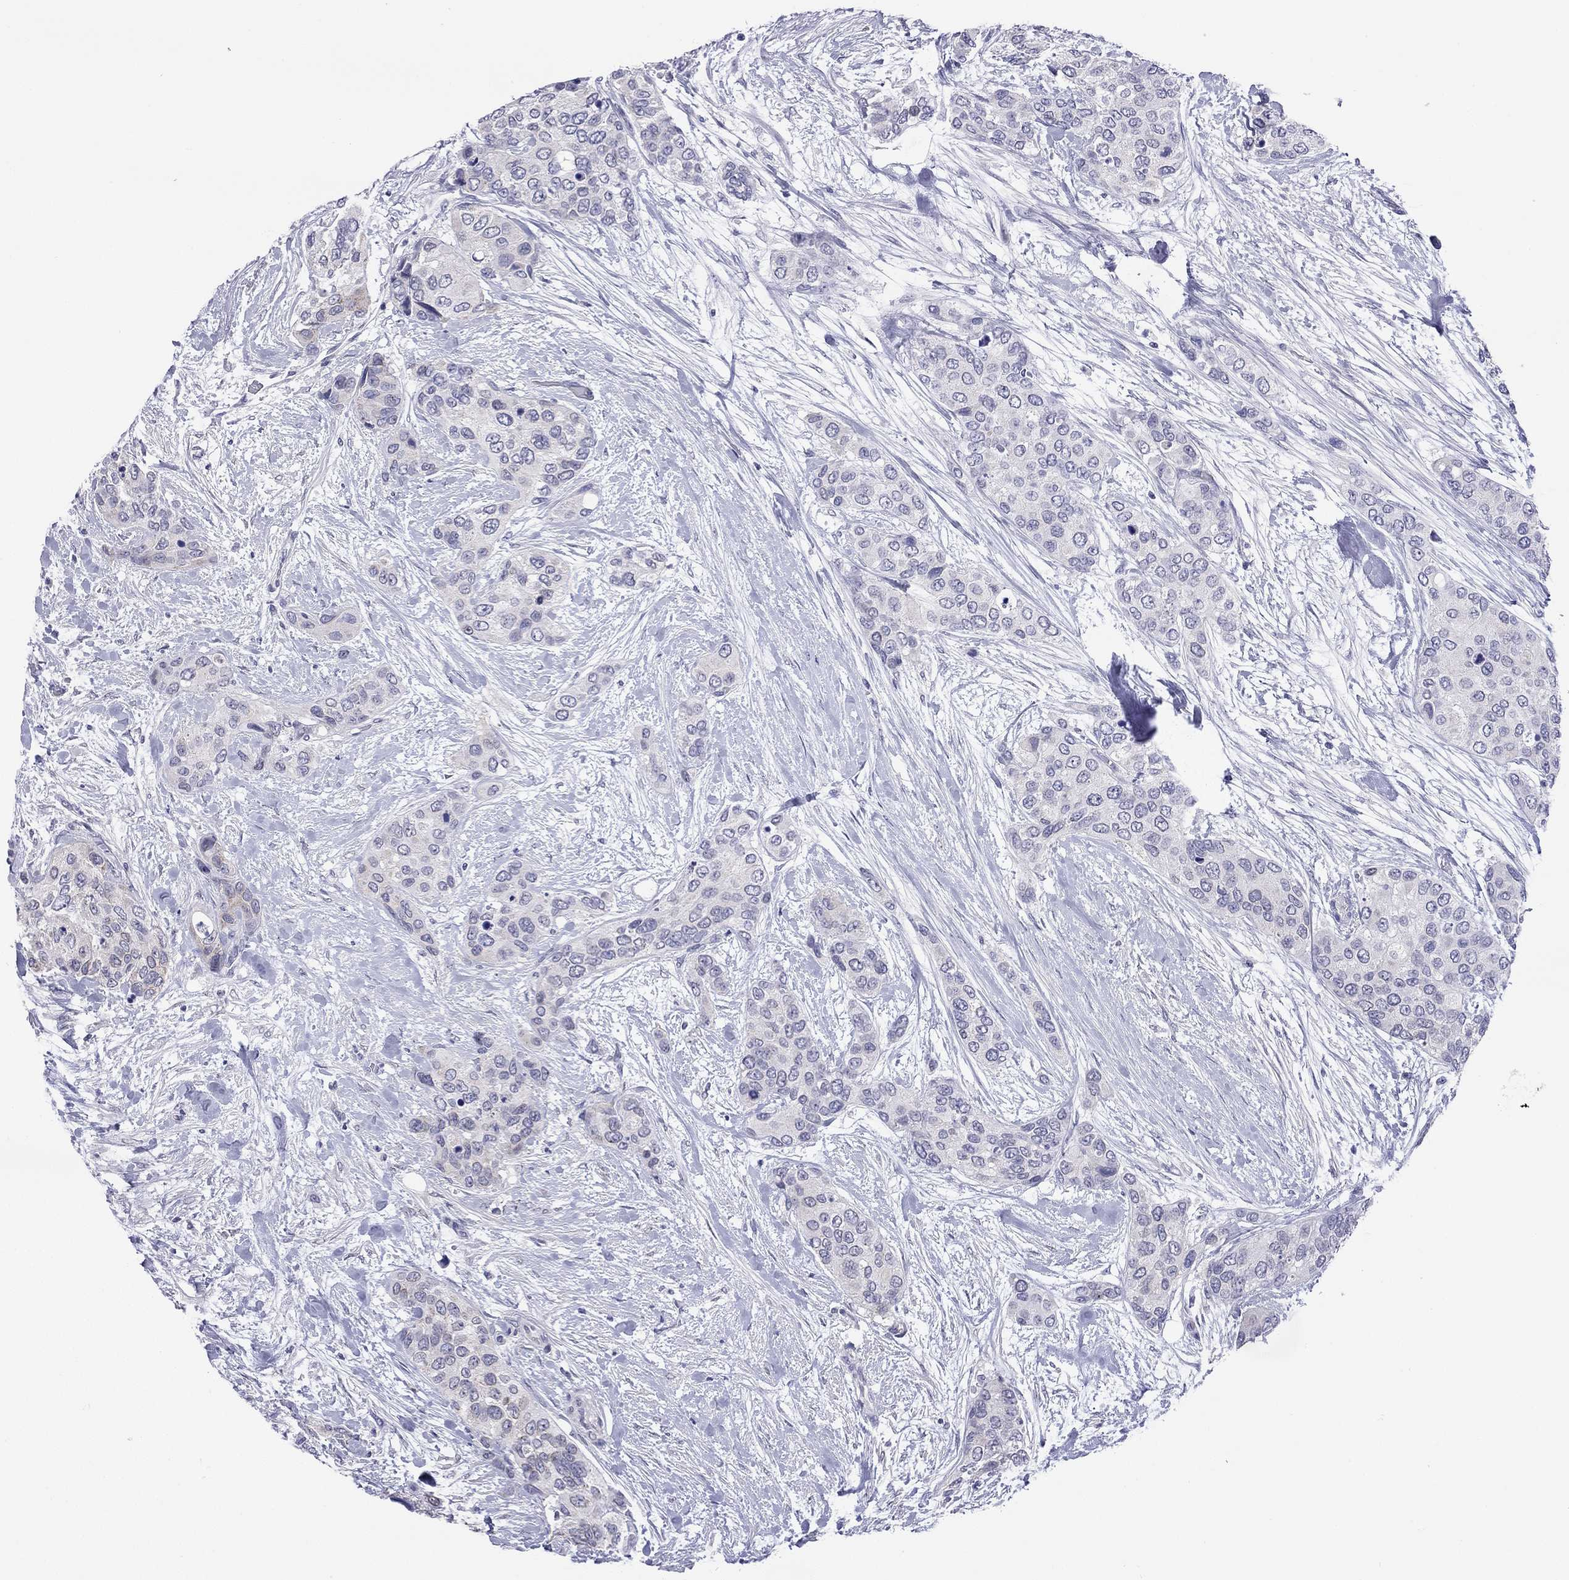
{"staining": {"intensity": "negative", "quantity": "none", "location": "none"}, "tissue": "urothelial cancer", "cell_type": "Tumor cells", "image_type": "cancer", "snomed": [{"axis": "morphology", "description": "Urothelial carcinoma, High grade"}, {"axis": "topography", "description": "Urinary bladder"}], "caption": "Tumor cells are negative for brown protein staining in urothelial carcinoma (high-grade).", "gene": "ARMC12", "patient": {"sex": "male", "age": 77}}